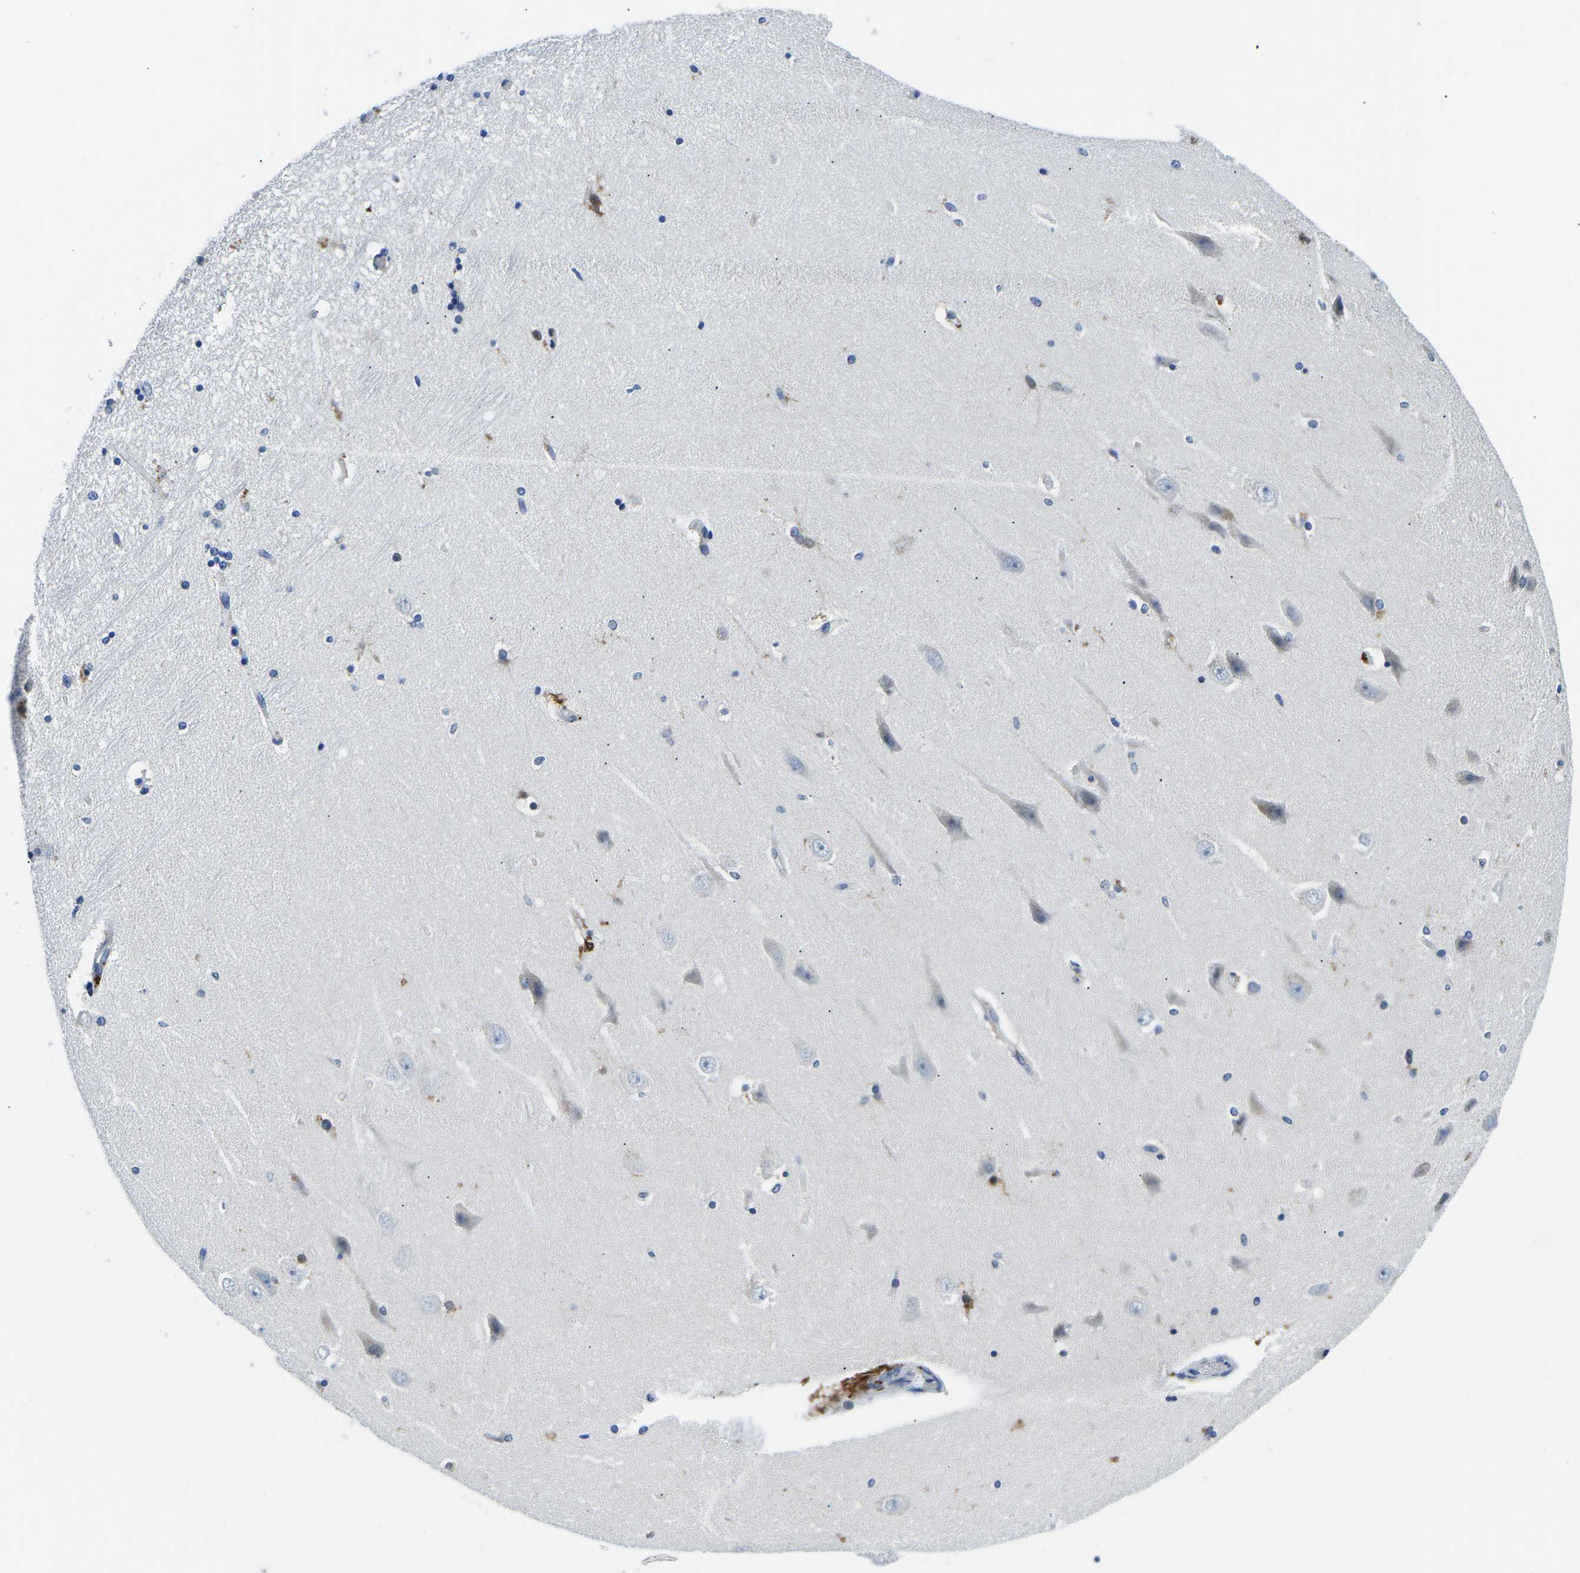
{"staining": {"intensity": "negative", "quantity": "none", "location": "none"}, "tissue": "hippocampus", "cell_type": "Glial cells", "image_type": "normal", "snomed": [{"axis": "morphology", "description": "Normal tissue, NOS"}, {"axis": "topography", "description": "Hippocampus"}], "caption": "IHC image of unremarkable hippocampus stained for a protein (brown), which shows no positivity in glial cells.", "gene": "TM6SF1", "patient": {"sex": "female", "age": 54}}